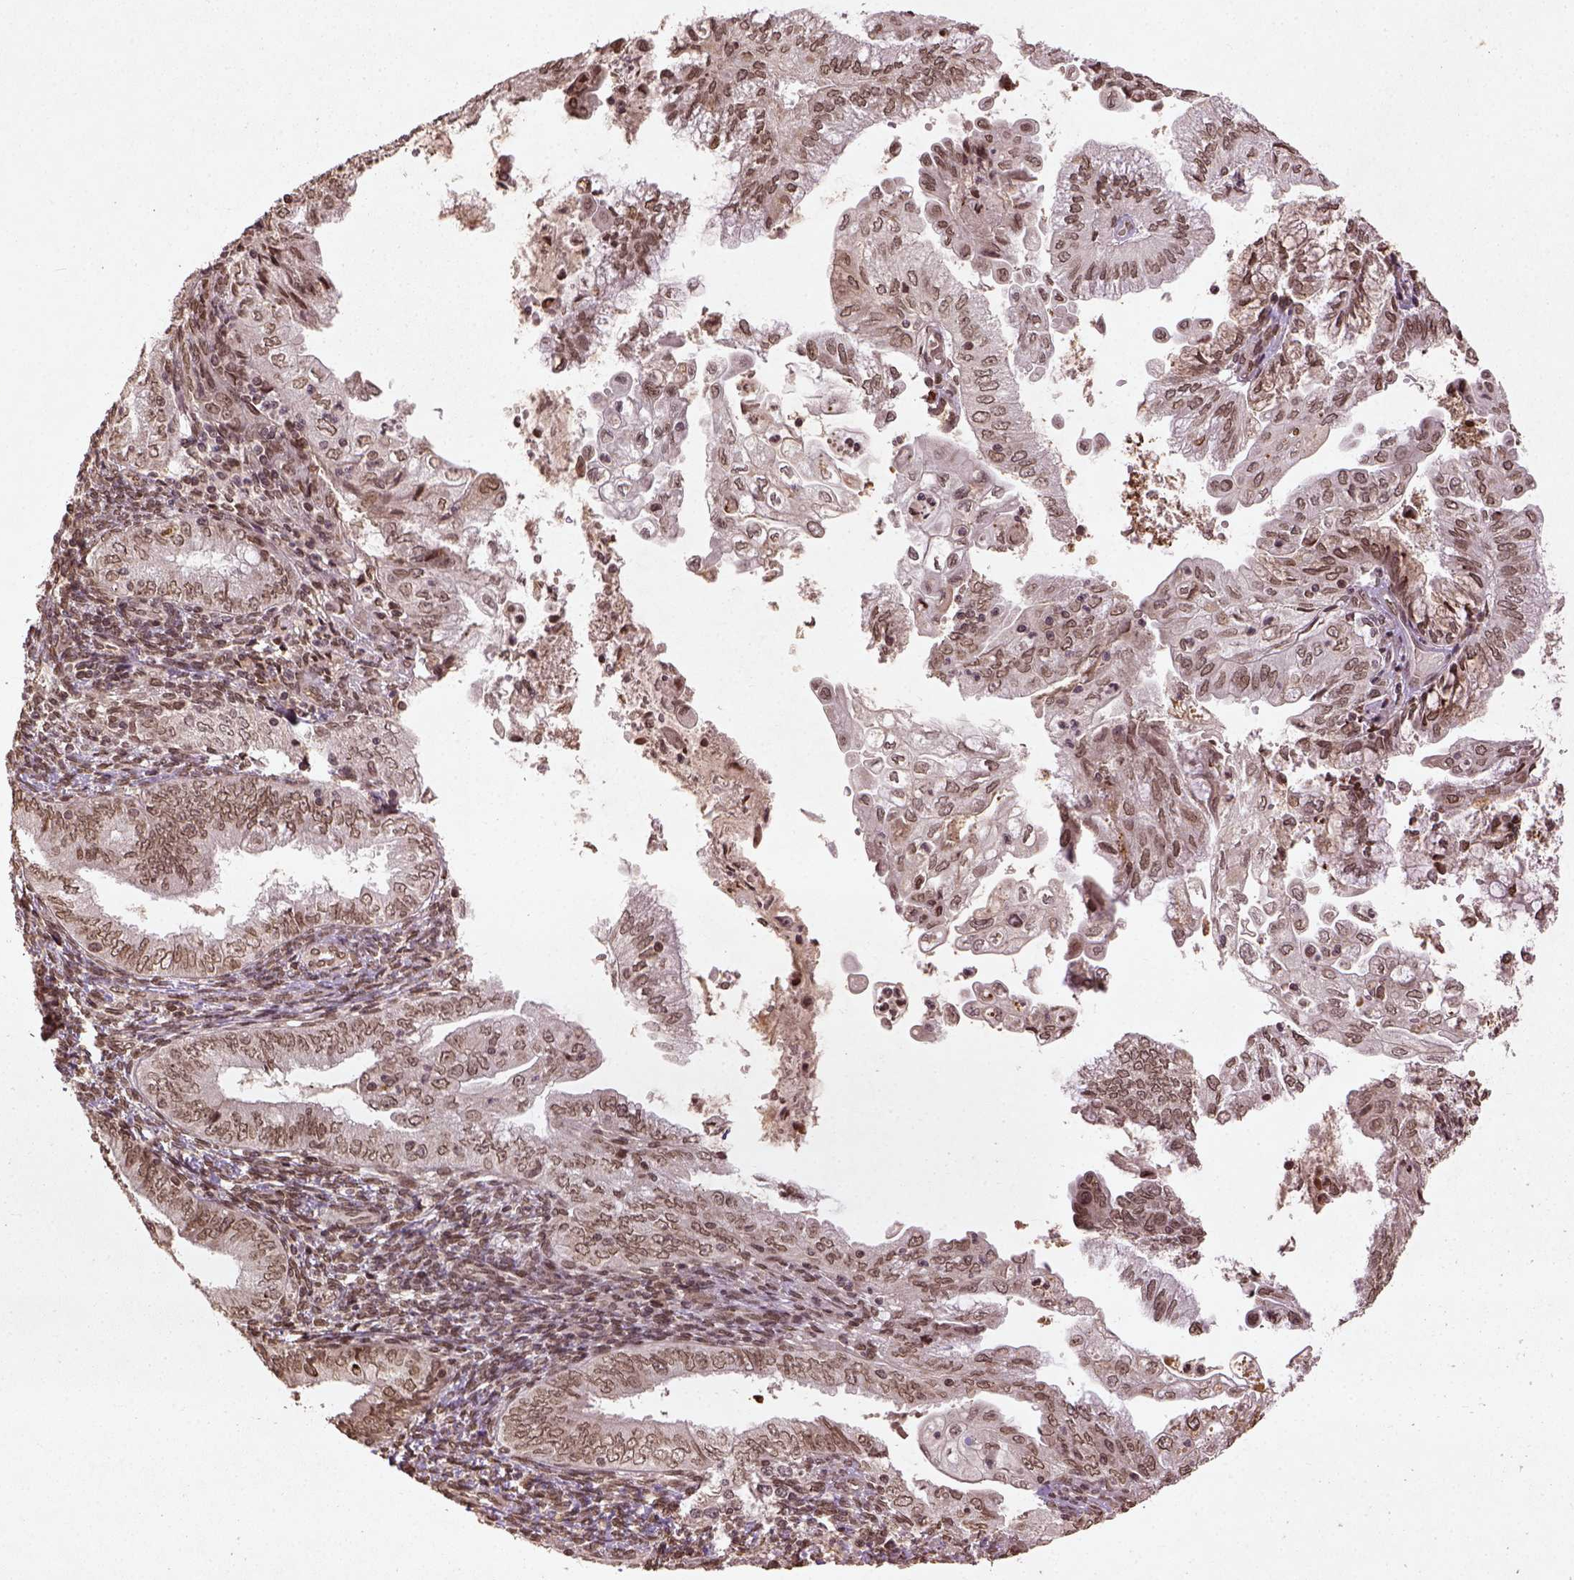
{"staining": {"intensity": "moderate", "quantity": ">75%", "location": "nuclear"}, "tissue": "endometrial cancer", "cell_type": "Tumor cells", "image_type": "cancer", "snomed": [{"axis": "morphology", "description": "Adenocarcinoma, NOS"}, {"axis": "topography", "description": "Endometrium"}], "caption": "A high-resolution photomicrograph shows immunohistochemistry (IHC) staining of endometrial adenocarcinoma, which exhibits moderate nuclear positivity in approximately >75% of tumor cells. The staining was performed using DAB, with brown indicating positive protein expression. Nuclei are stained blue with hematoxylin.", "gene": "BANF1", "patient": {"sex": "female", "age": 55}}